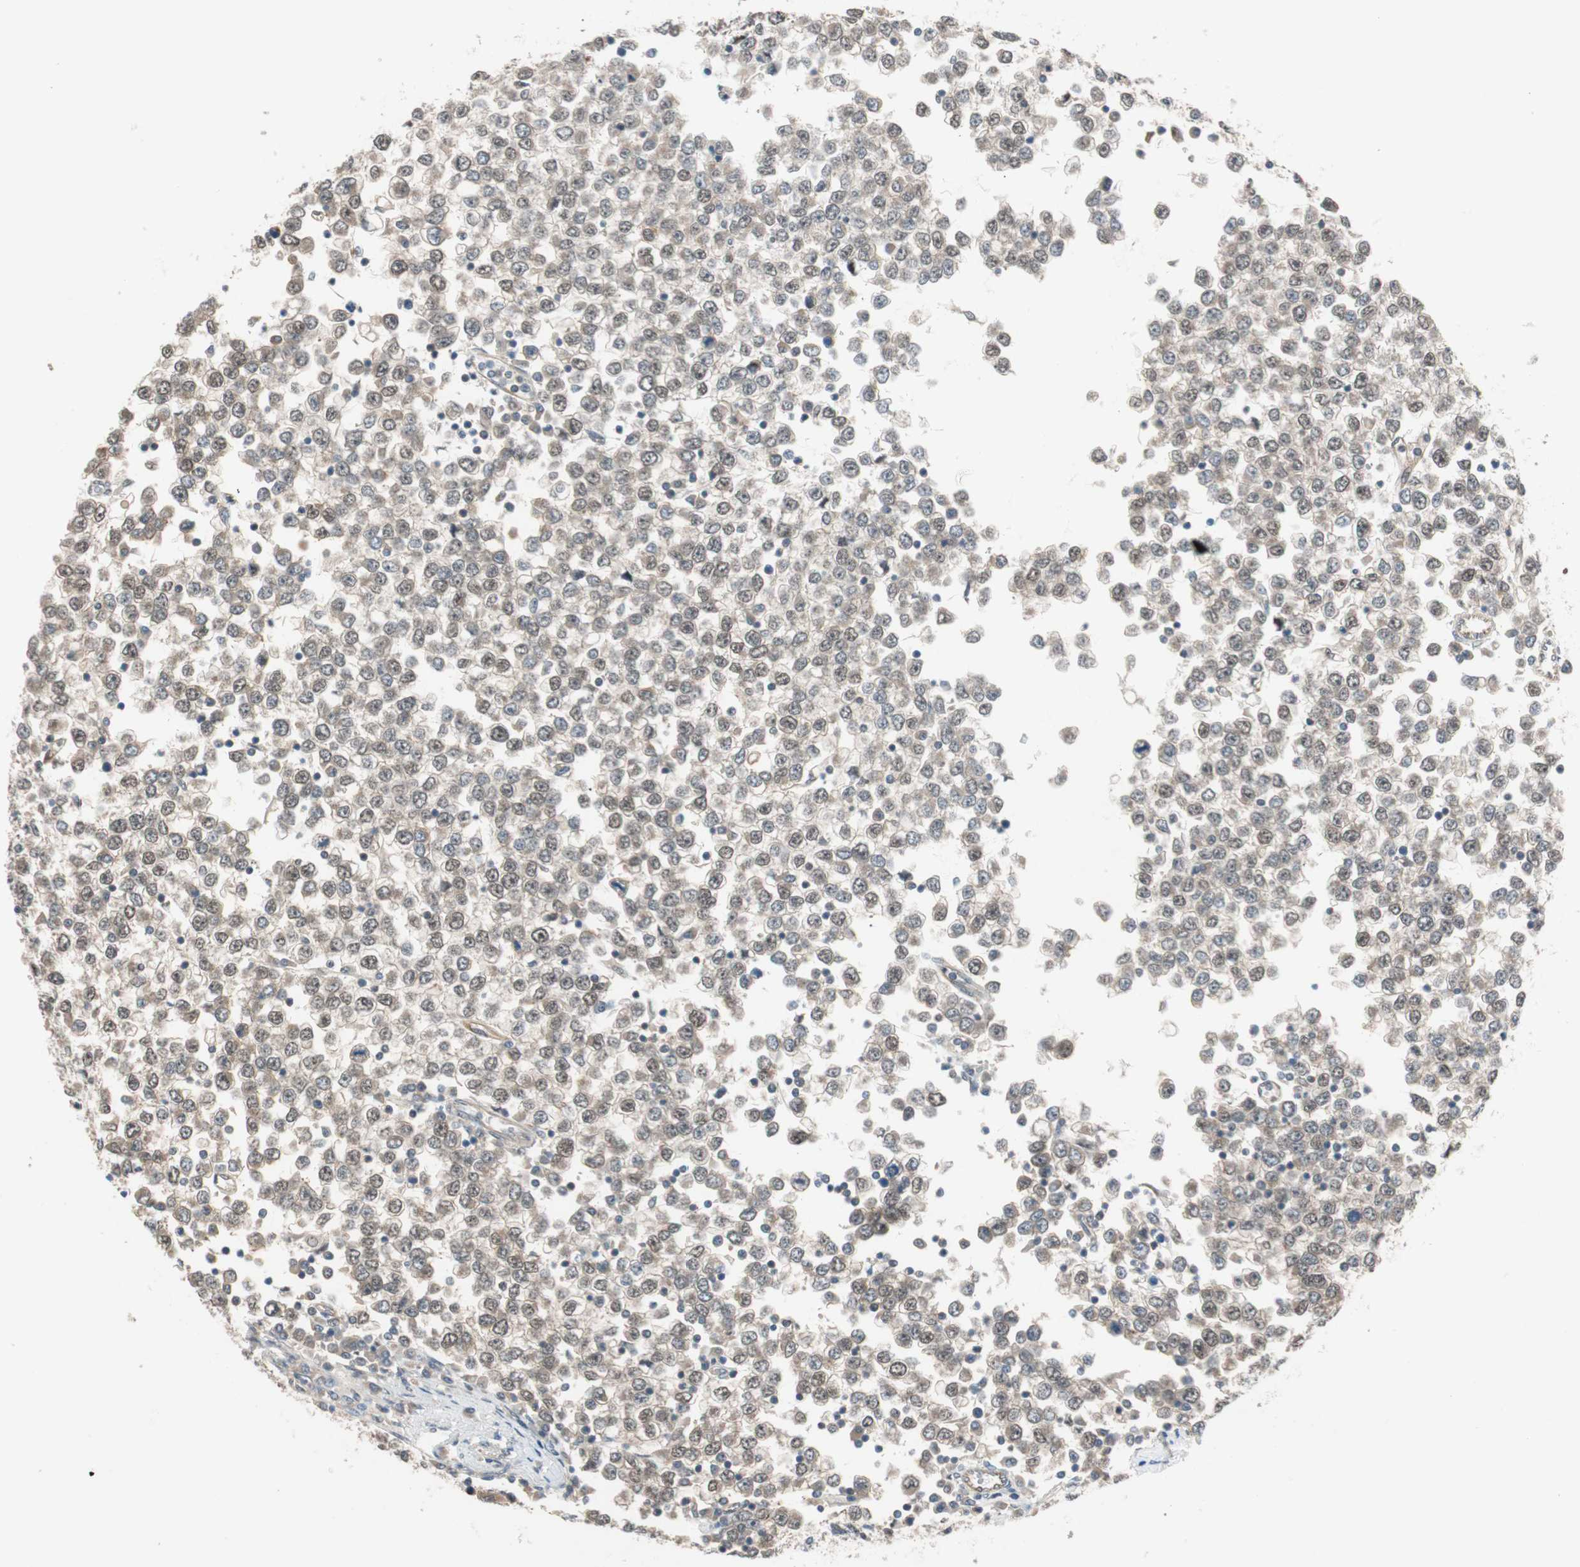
{"staining": {"intensity": "weak", "quantity": ">75%", "location": "cytoplasmic/membranous,nuclear"}, "tissue": "testis cancer", "cell_type": "Tumor cells", "image_type": "cancer", "snomed": [{"axis": "morphology", "description": "Seminoma, NOS"}, {"axis": "topography", "description": "Testis"}], "caption": "Protein expression analysis of testis cancer (seminoma) displays weak cytoplasmic/membranous and nuclear expression in about >75% of tumor cells.", "gene": "PSMD8", "patient": {"sex": "male", "age": 65}}